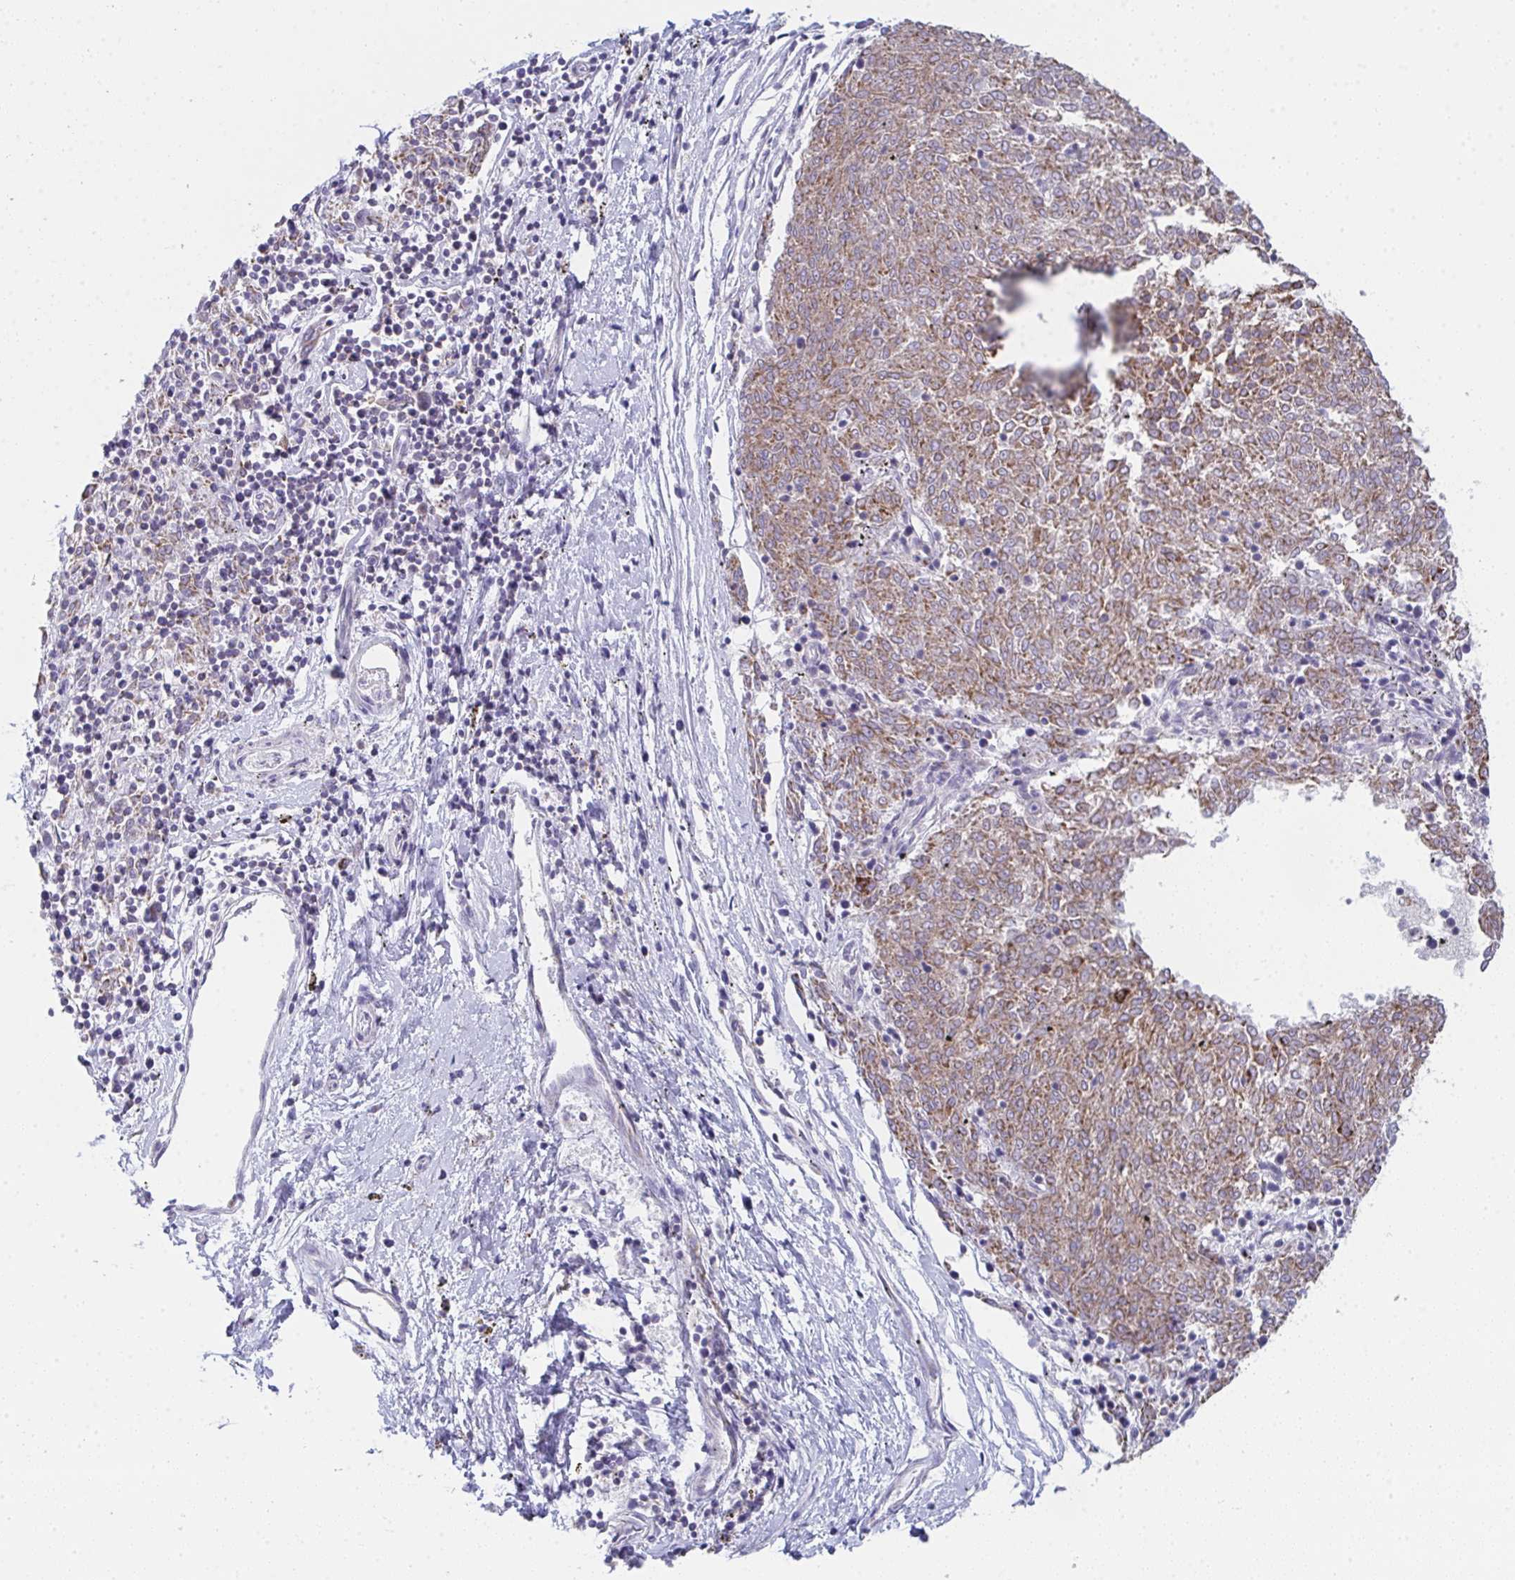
{"staining": {"intensity": "moderate", "quantity": ">75%", "location": "cytoplasmic/membranous"}, "tissue": "melanoma", "cell_type": "Tumor cells", "image_type": "cancer", "snomed": [{"axis": "morphology", "description": "Malignant melanoma, NOS"}, {"axis": "topography", "description": "Skin"}], "caption": "Moderate cytoplasmic/membranous positivity is appreciated in about >75% of tumor cells in malignant melanoma.", "gene": "AIFM1", "patient": {"sex": "female", "age": 72}}